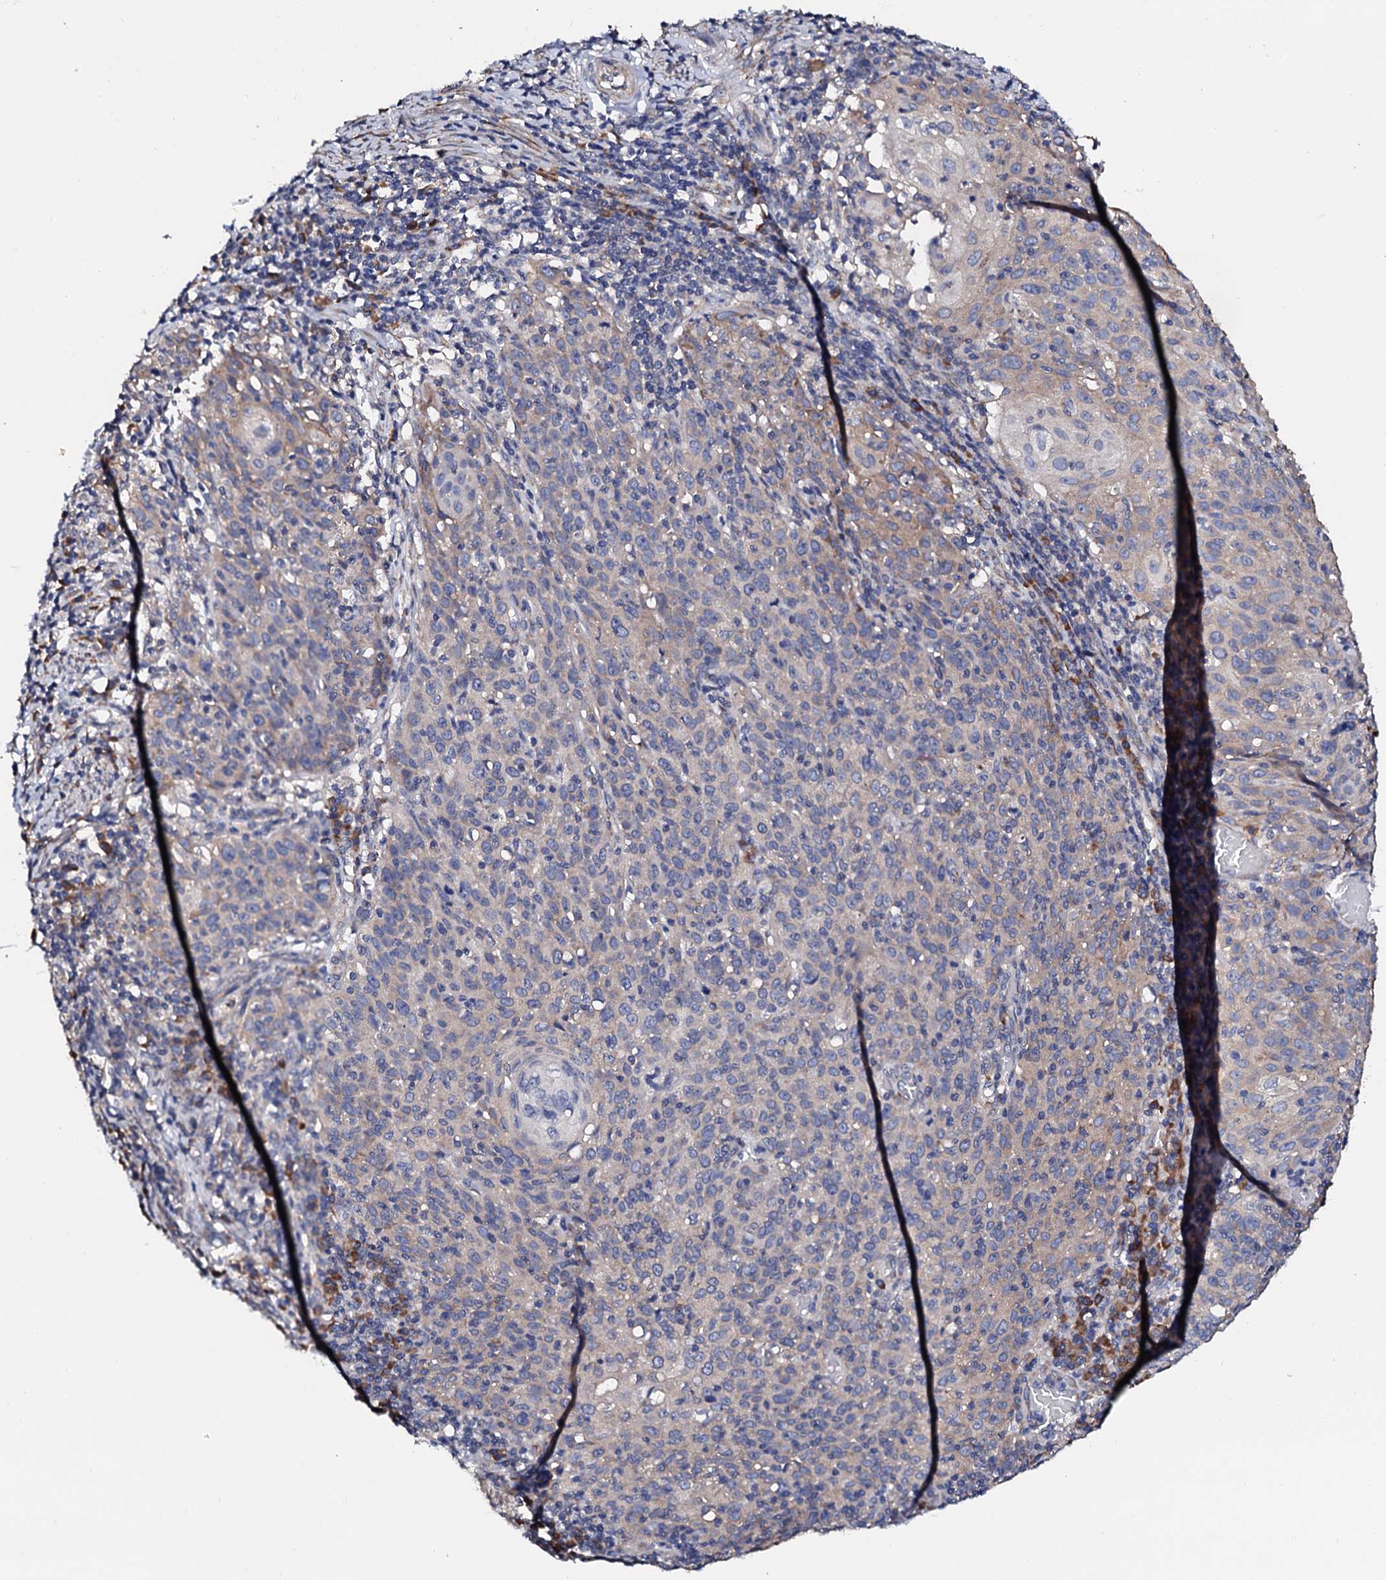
{"staining": {"intensity": "weak", "quantity": "<25%", "location": "cytoplasmic/membranous"}, "tissue": "cervical cancer", "cell_type": "Tumor cells", "image_type": "cancer", "snomed": [{"axis": "morphology", "description": "Squamous cell carcinoma, NOS"}, {"axis": "topography", "description": "Cervix"}], "caption": "Tumor cells show no significant protein expression in squamous cell carcinoma (cervical).", "gene": "NUP58", "patient": {"sex": "female", "age": 50}}